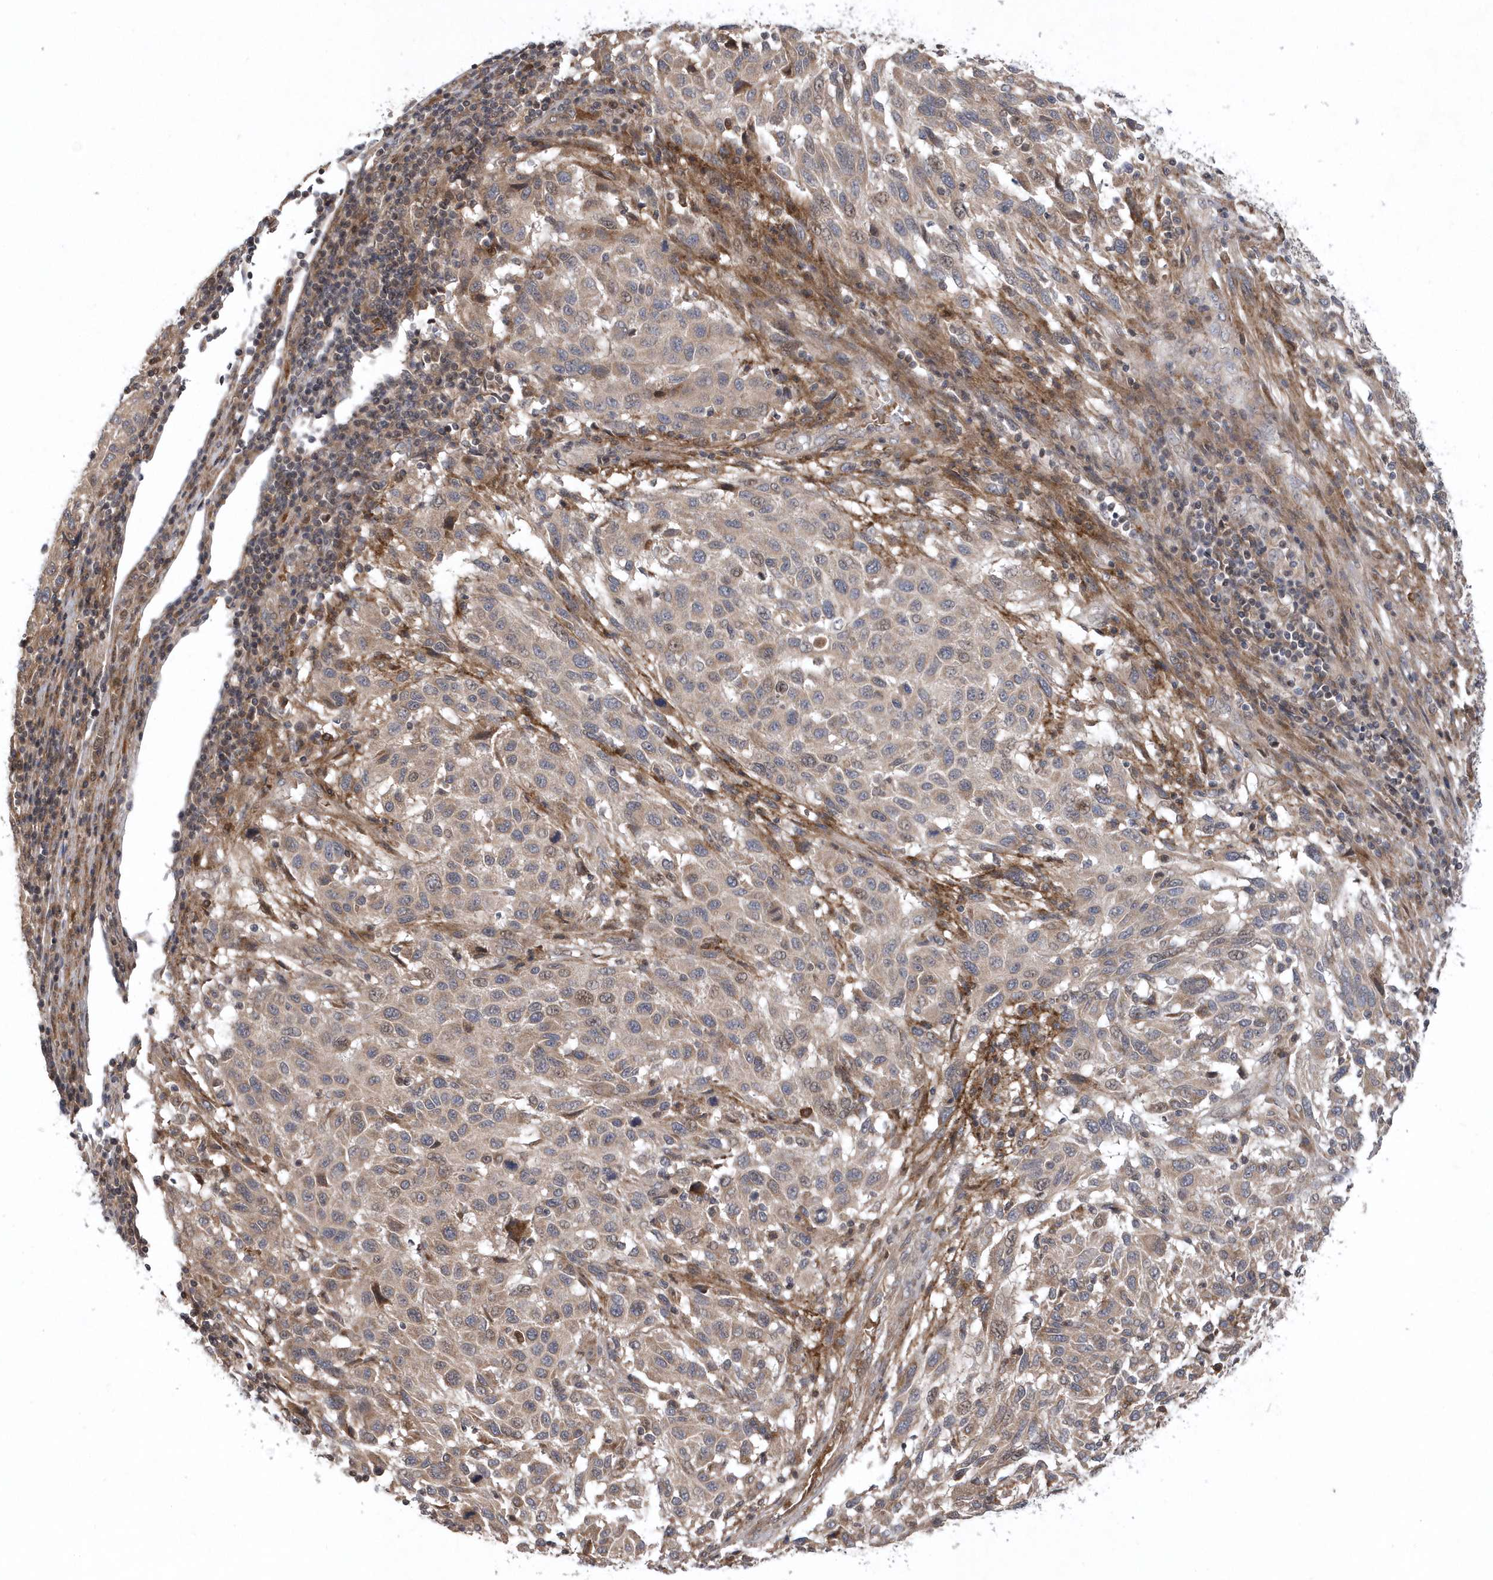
{"staining": {"intensity": "weak", "quantity": "<25%", "location": "cytoplasmic/membranous"}, "tissue": "melanoma", "cell_type": "Tumor cells", "image_type": "cancer", "snomed": [{"axis": "morphology", "description": "Malignant melanoma, Metastatic site"}, {"axis": "topography", "description": "Lymph node"}], "caption": "The immunohistochemistry (IHC) photomicrograph has no significant expression in tumor cells of melanoma tissue. (DAB immunohistochemistry (IHC) visualized using brightfield microscopy, high magnification).", "gene": "HMGCS1", "patient": {"sex": "male", "age": 61}}